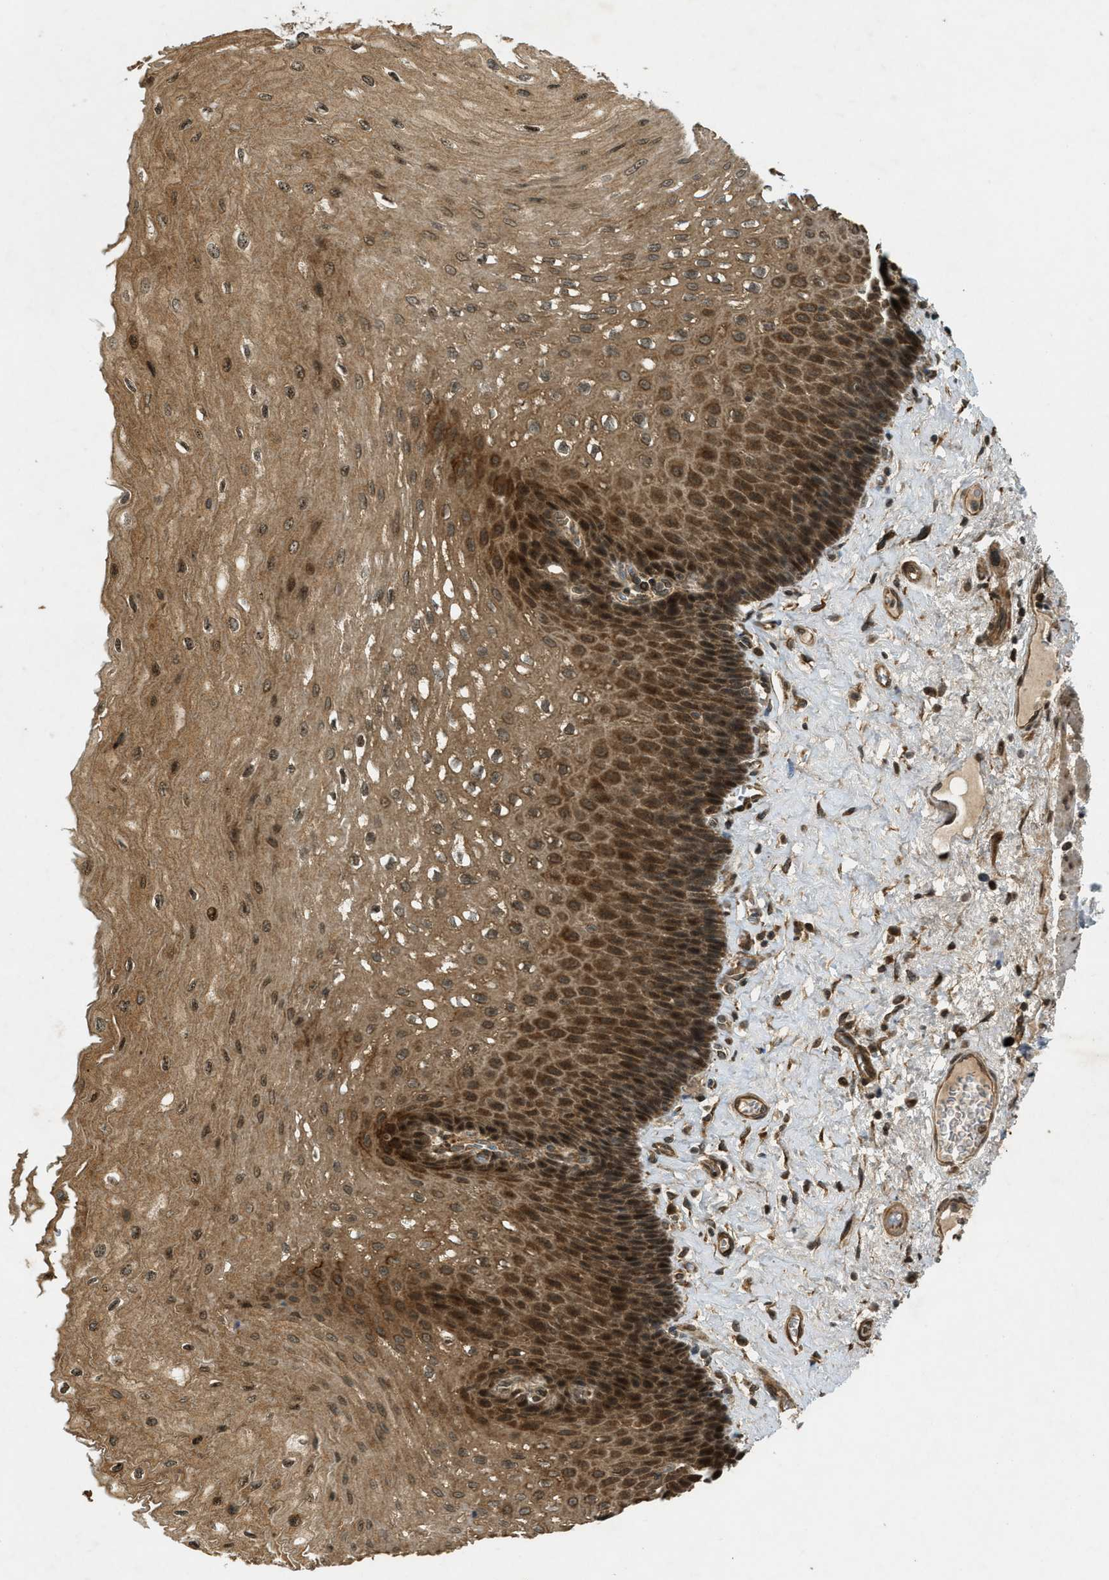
{"staining": {"intensity": "strong", "quantity": ">75%", "location": "cytoplasmic/membranous,nuclear"}, "tissue": "esophagus", "cell_type": "Squamous epithelial cells", "image_type": "normal", "snomed": [{"axis": "morphology", "description": "Normal tissue, NOS"}, {"axis": "topography", "description": "Esophagus"}], "caption": "Esophagus stained with DAB immunohistochemistry shows high levels of strong cytoplasmic/membranous,nuclear staining in approximately >75% of squamous epithelial cells. (IHC, brightfield microscopy, high magnification).", "gene": "EIF2AK3", "patient": {"sex": "female", "age": 72}}